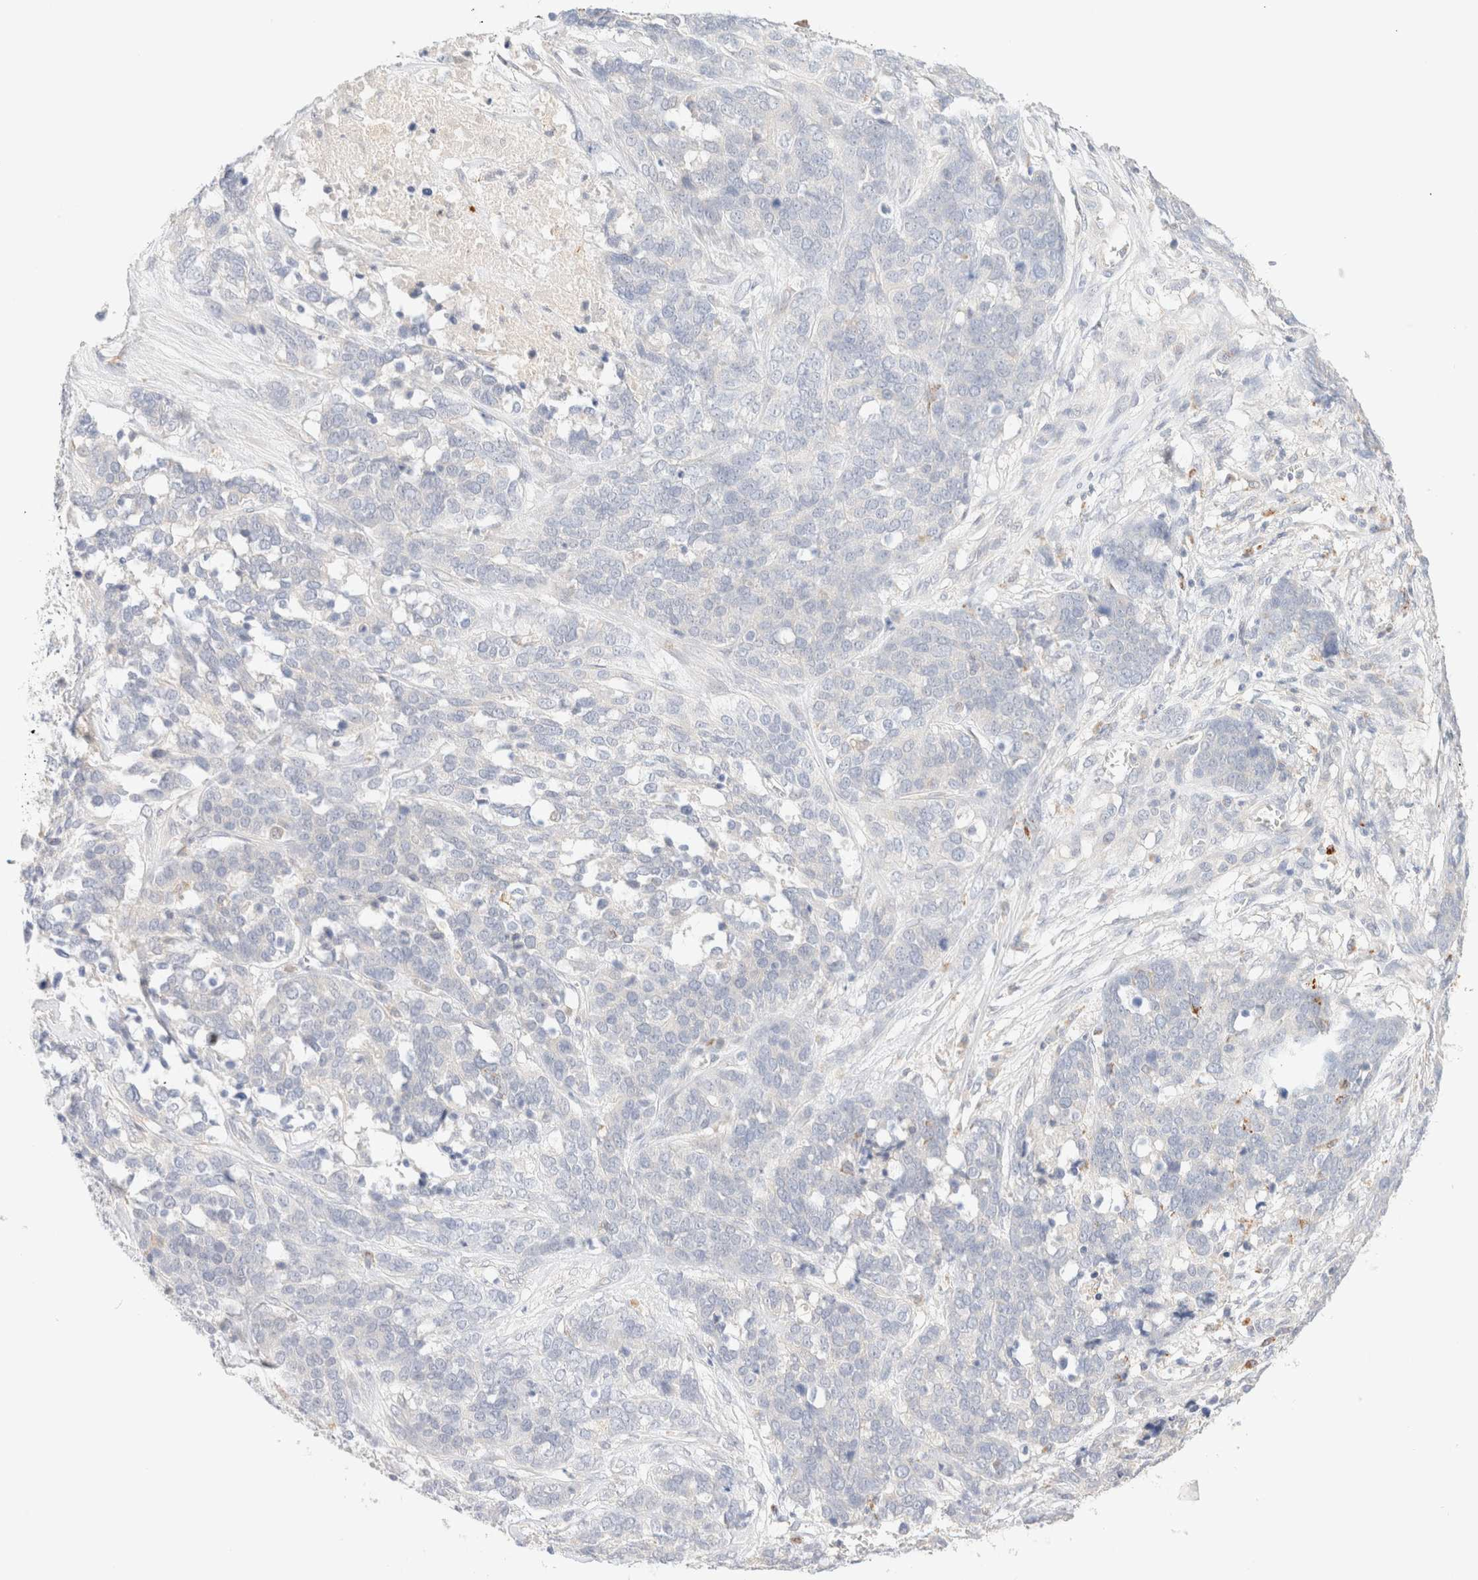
{"staining": {"intensity": "negative", "quantity": "none", "location": "none"}, "tissue": "ovarian cancer", "cell_type": "Tumor cells", "image_type": "cancer", "snomed": [{"axis": "morphology", "description": "Cystadenocarcinoma, serous, NOS"}, {"axis": "topography", "description": "Ovary"}], "caption": "This micrograph is of ovarian cancer stained with IHC to label a protein in brown with the nuclei are counter-stained blue. There is no positivity in tumor cells.", "gene": "SARM1", "patient": {"sex": "female", "age": 44}}